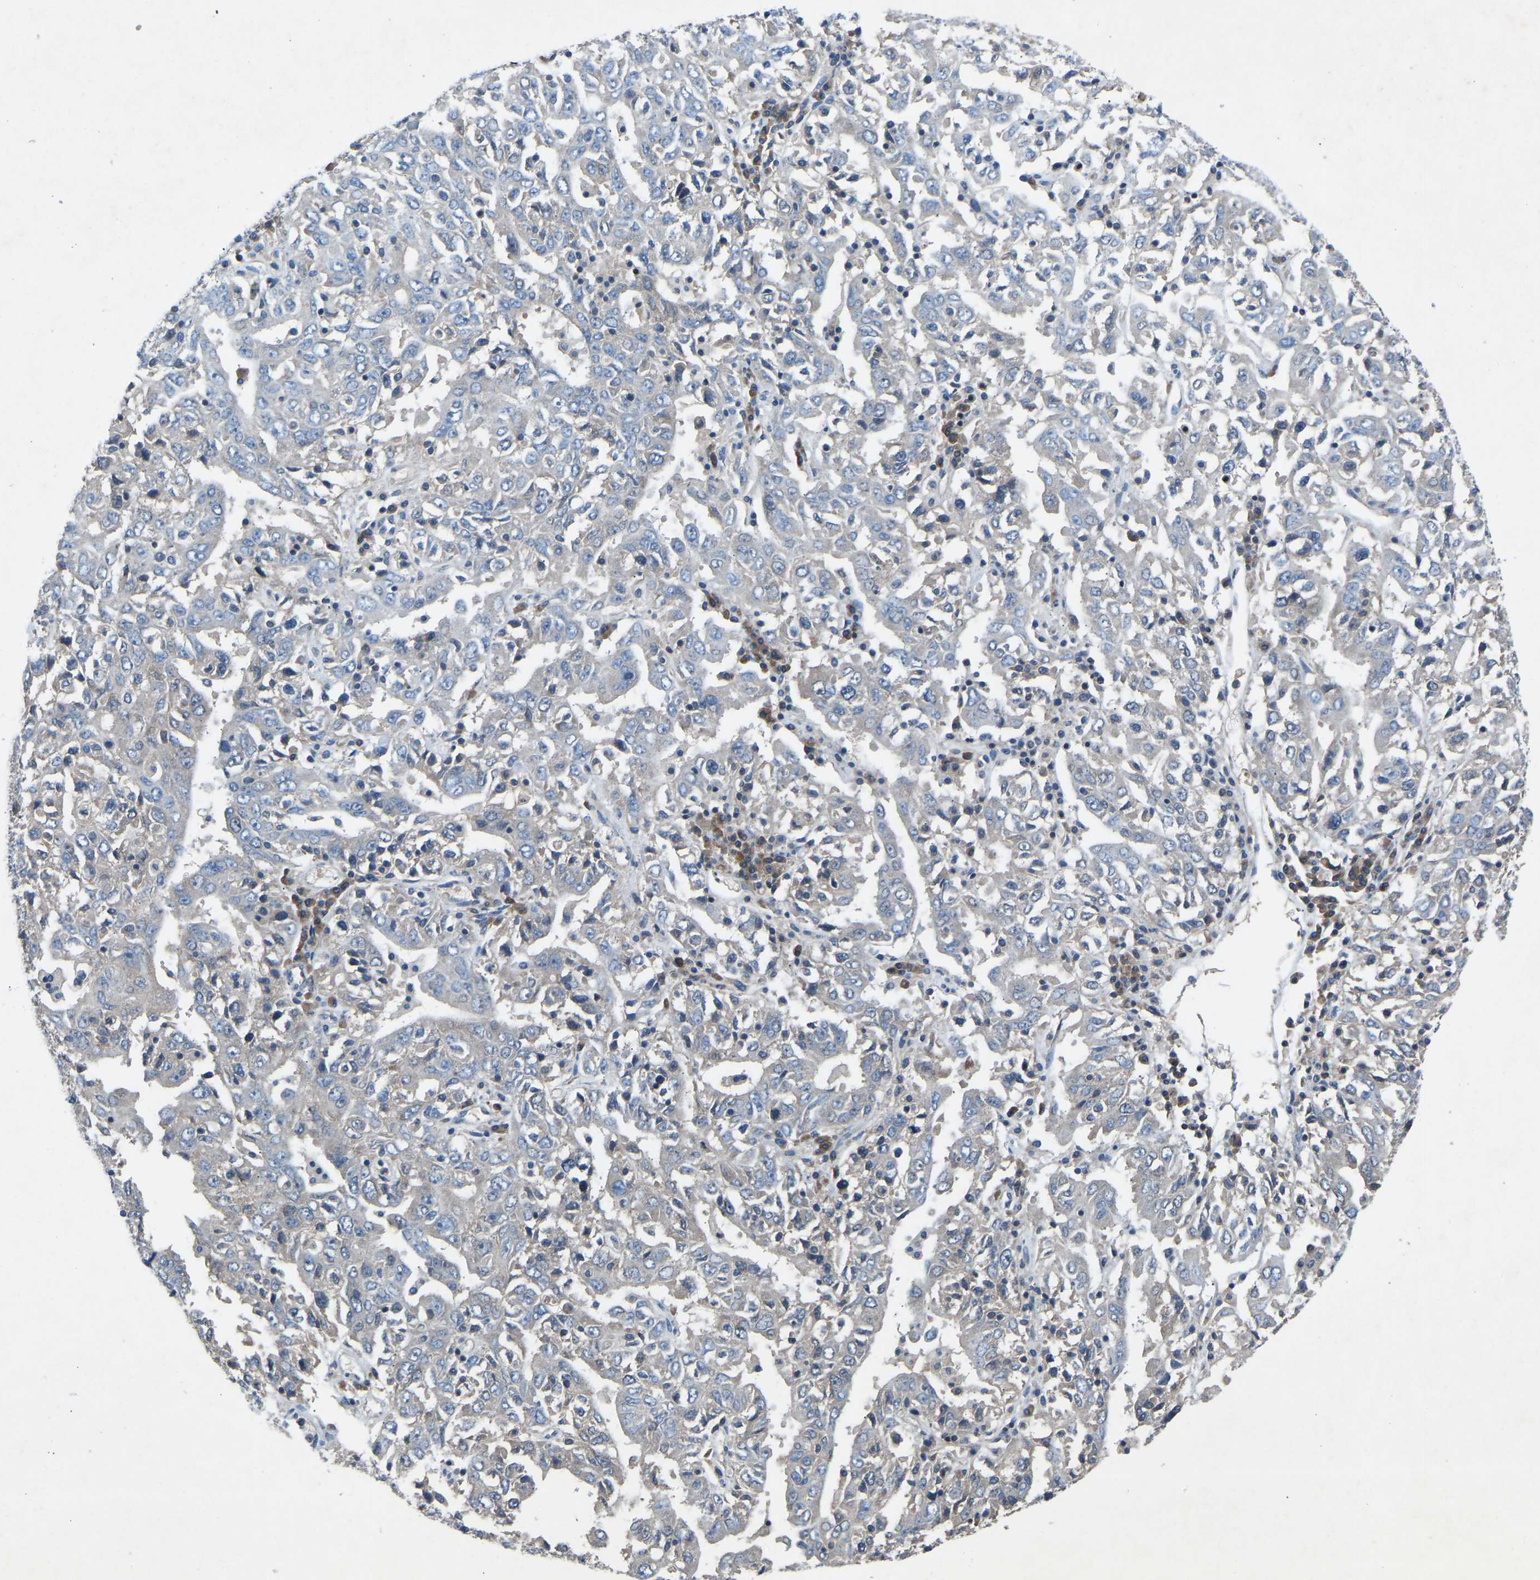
{"staining": {"intensity": "negative", "quantity": "none", "location": "none"}, "tissue": "ovarian cancer", "cell_type": "Tumor cells", "image_type": "cancer", "snomed": [{"axis": "morphology", "description": "Carcinoma, endometroid"}, {"axis": "topography", "description": "Ovary"}], "caption": "Immunohistochemical staining of ovarian cancer demonstrates no significant staining in tumor cells.", "gene": "GRK6", "patient": {"sex": "female", "age": 62}}